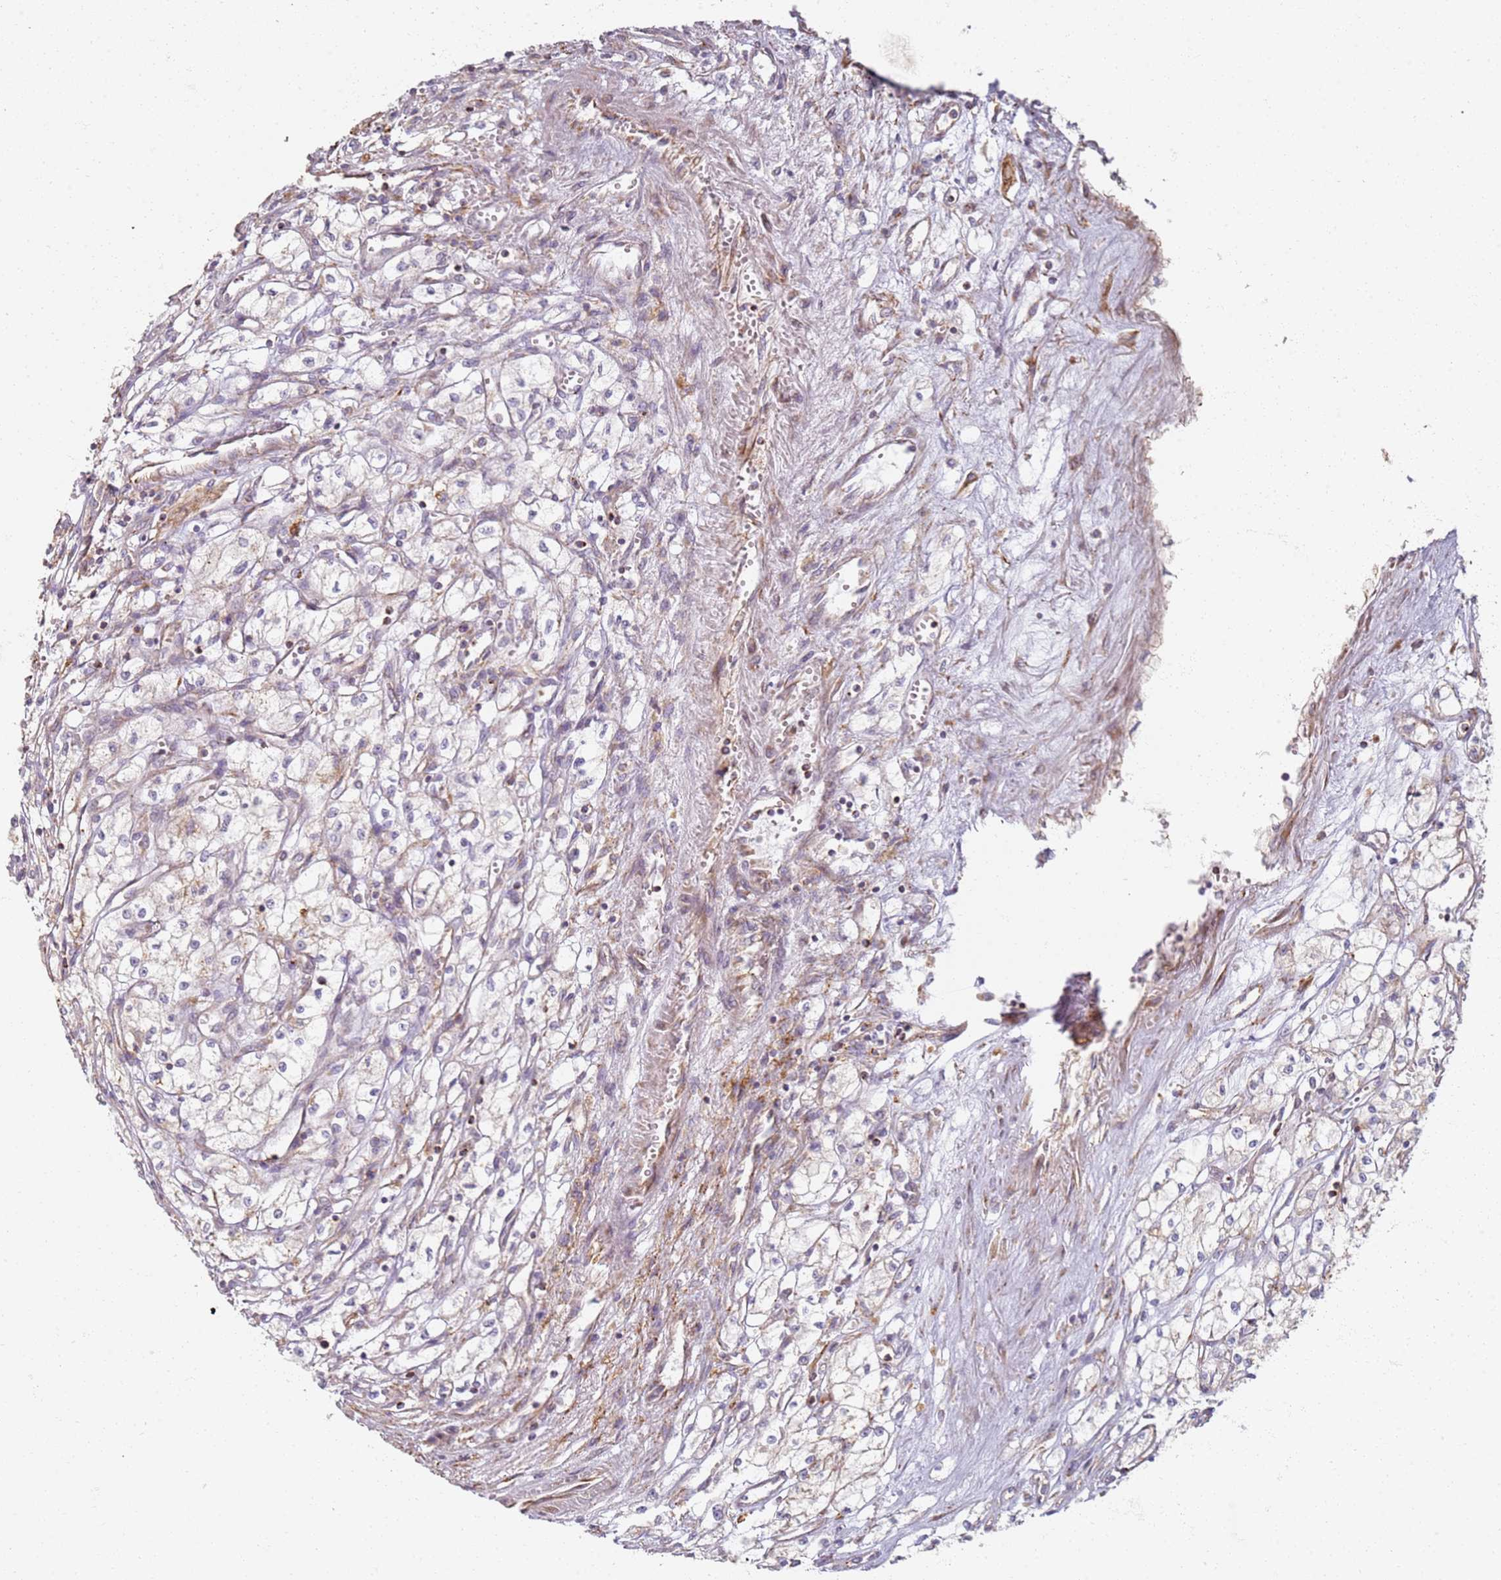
{"staining": {"intensity": "negative", "quantity": "none", "location": "none"}, "tissue": "renal cancer", "cell_type": "Tumor cells", "image_type": "cancer", "snomed": [{"axis": "morphology", "description": "Adenocarcinoma, NOS"}, {"axis": "topography", "description": "Kidney"}], "caption": "Tumor cells are negative for brown protein staining in renal cancer.", "gene": "PROKR2", "patient": {"sex": "male", "age": 59}}